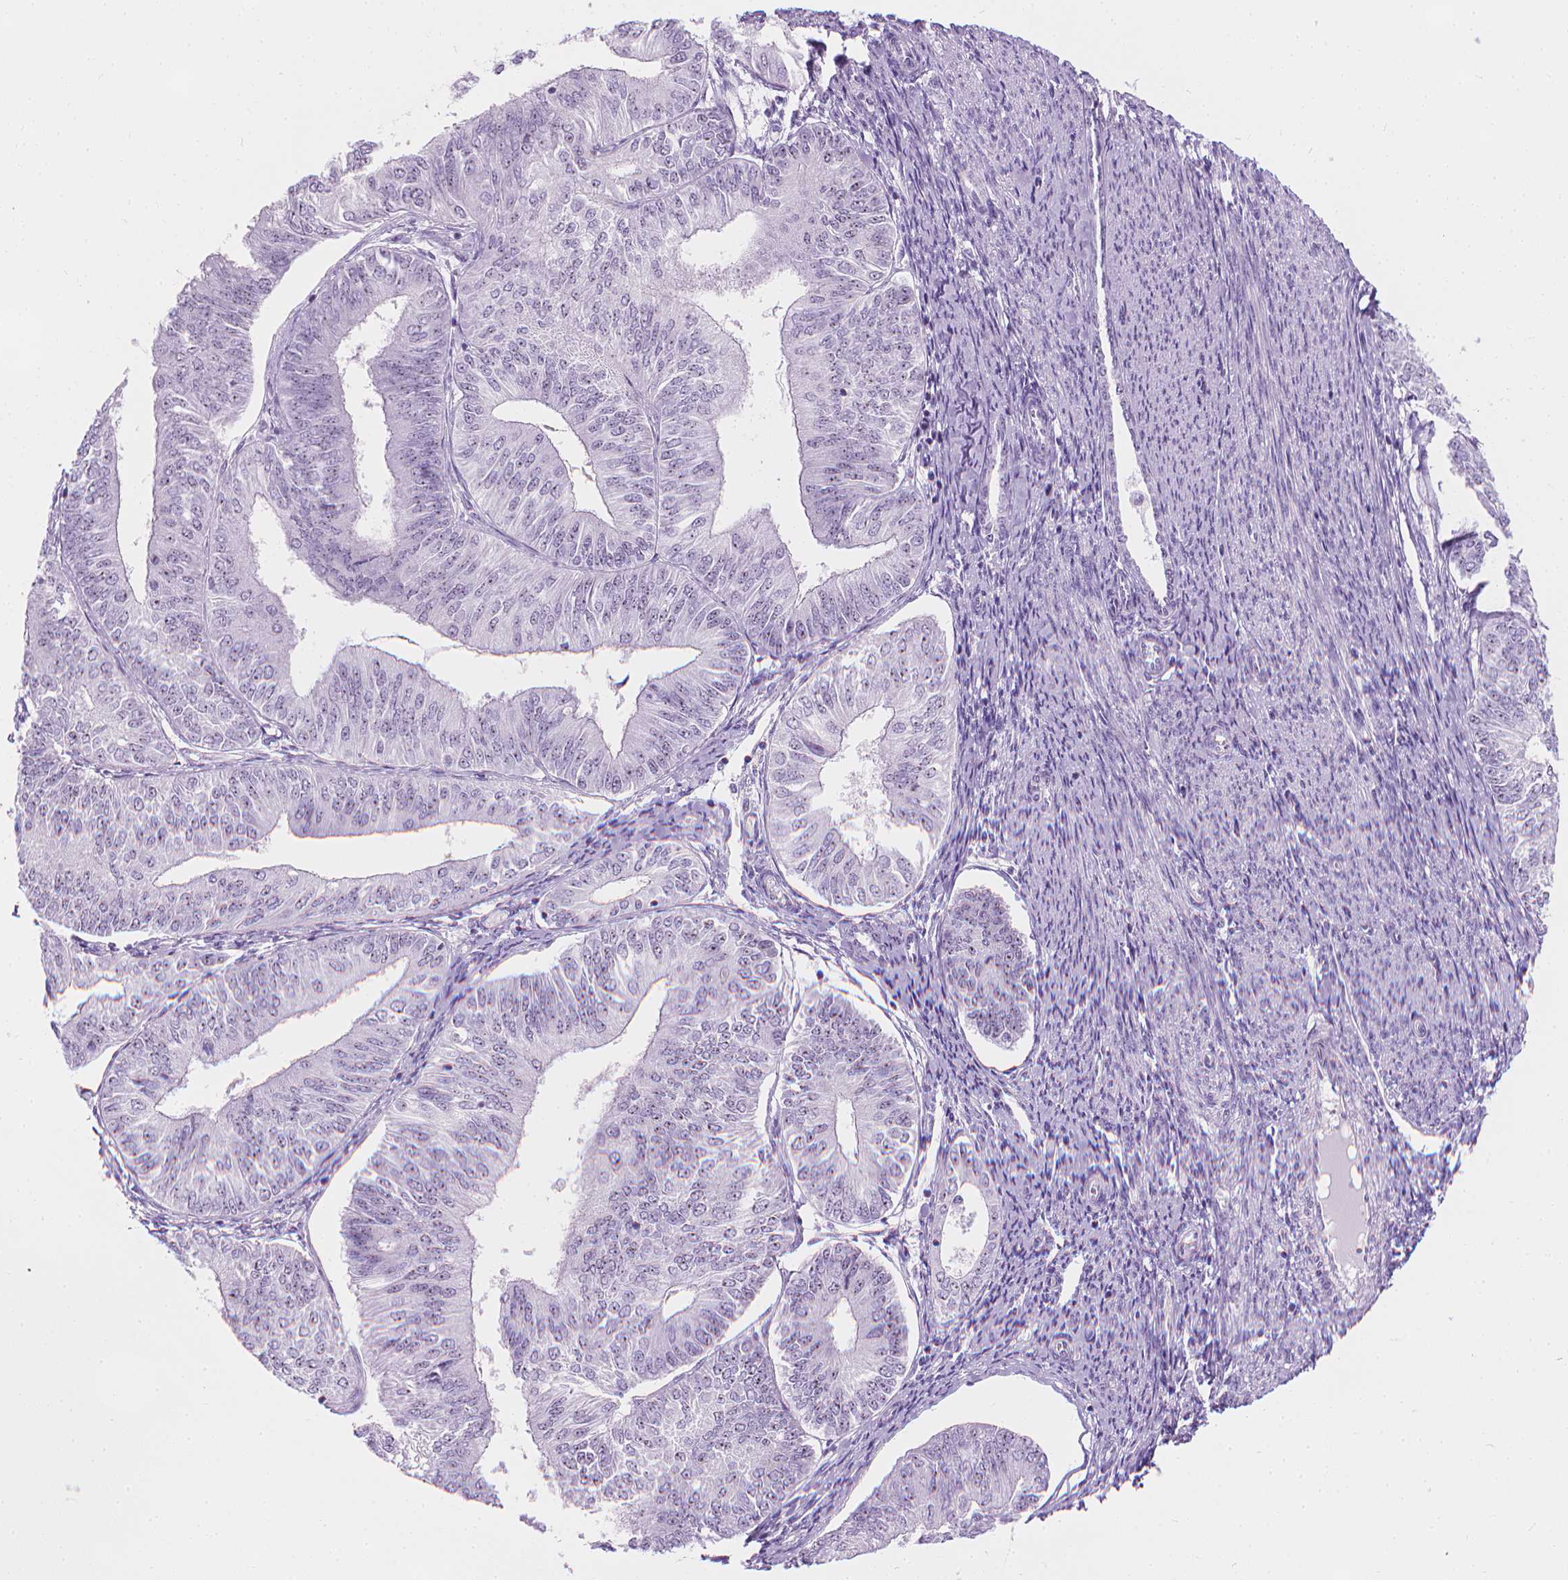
{"staining": {"intensity": "negative", "quantity": "none", "location": "none"}, "tissue": "endometrial cancer", "cell_type": "Tumor cells", "image_type": "cancer", "snomed": [{"axis": "morphology", "description": "Adenocarcinoma, NOS"}, {"axis": "topography", "description": "Endometrium"}], "caption": "The micrograph demonstrates no significant positivity in tumor cells of endometrial adenocarcinoma.", "gene": "NOL7", "patient": {"sex": "female", "age": 58}}